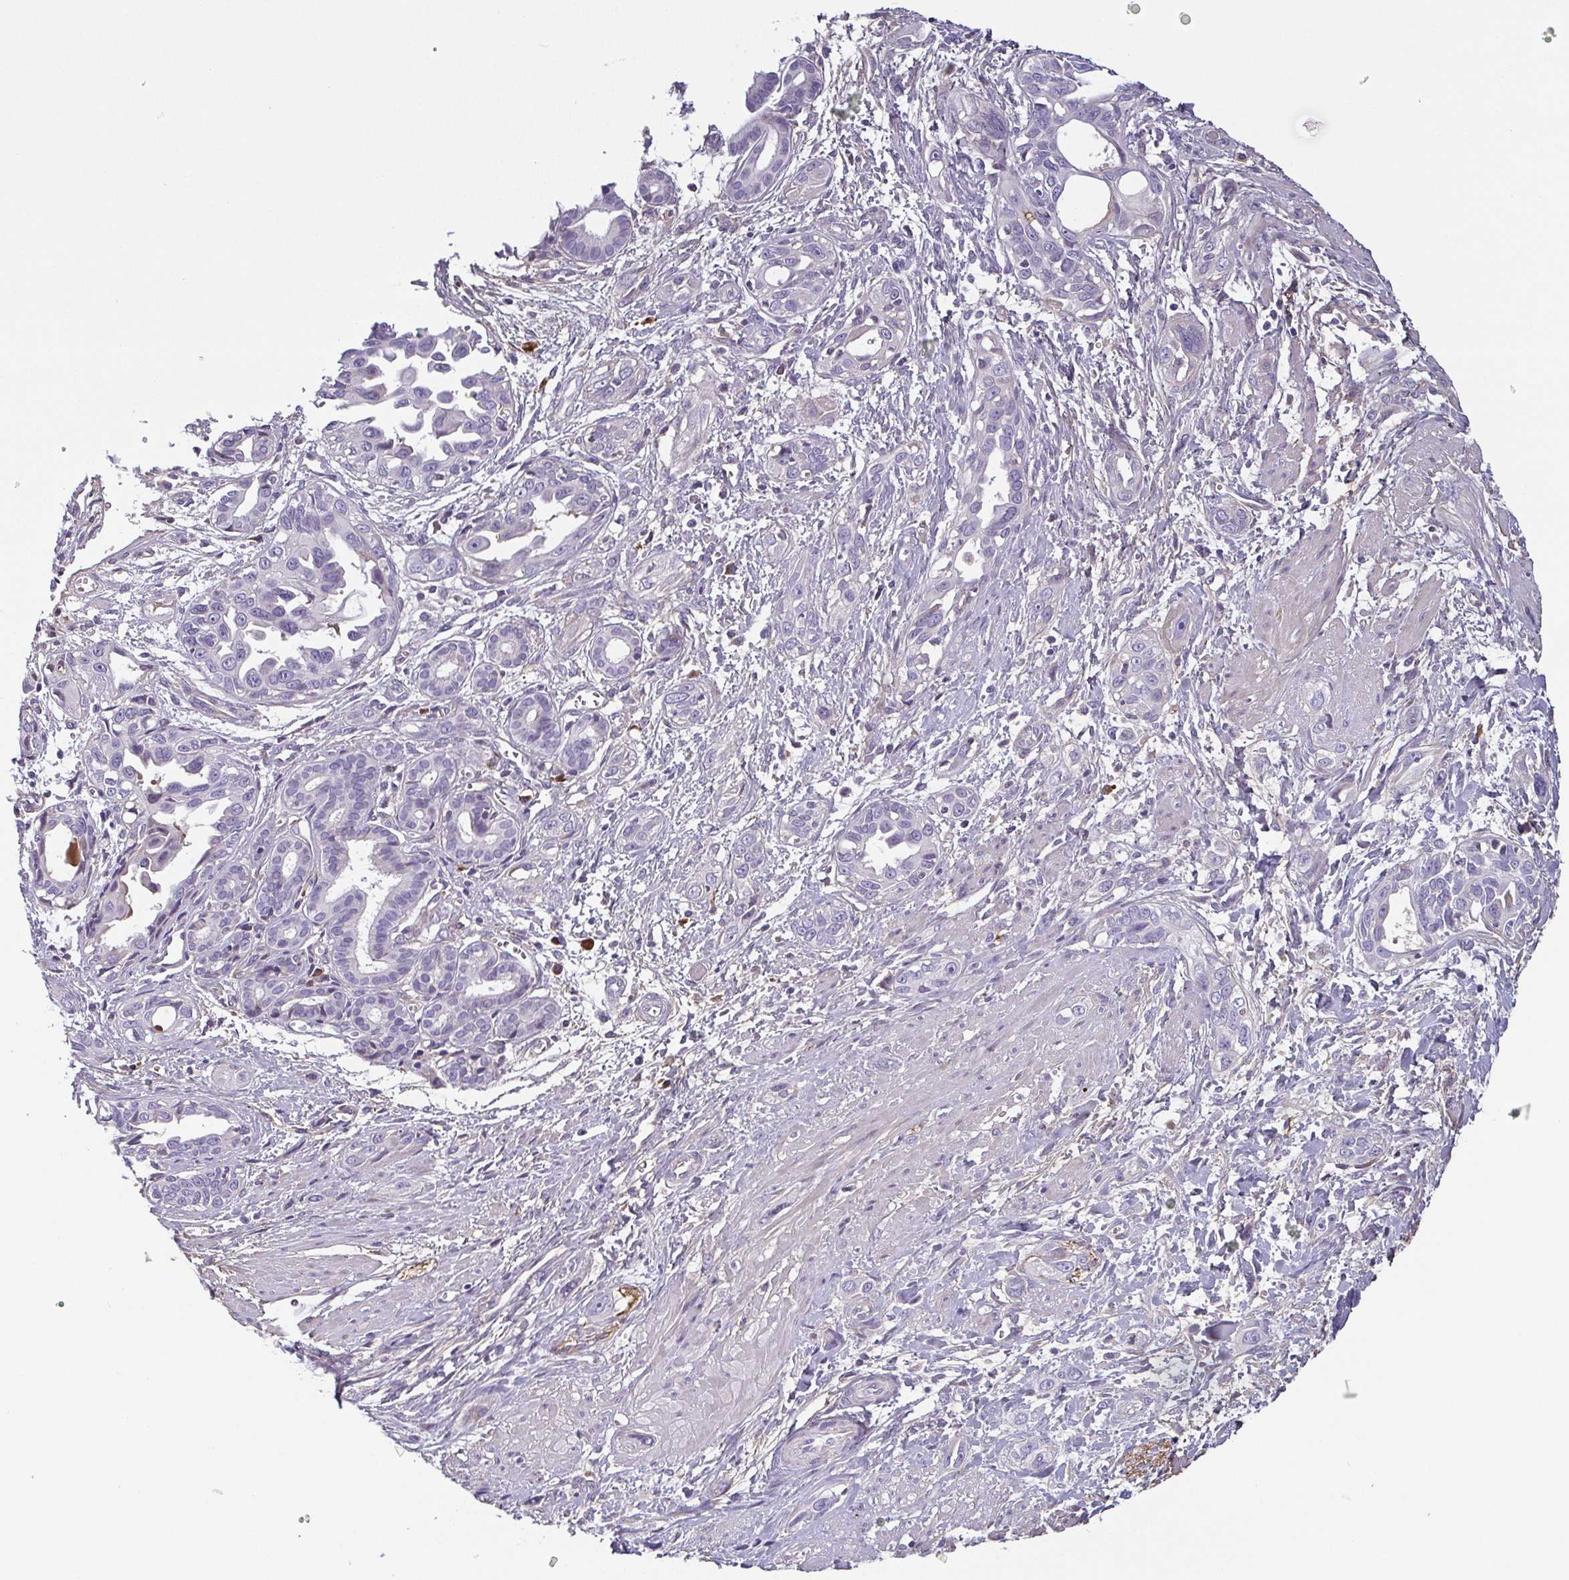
{"staining": {"intensity": "negative", "quantity": "none", "location": "none"}, "tissue": "pancreatic cancer", "cell_type": "Tumor cells", "image_type": "cancer", "snomed": [{"axis": "morphology", "description": "Adenocarcinoma, NOS"}, {"axis": "topography", "description": "Pancreas"}], "caption": "There is no significant expression in tumor cells of pancreatic cancer. (DAB IHC with hematoxylin counter stain).", "gene": "ECM1", "patient": {"sex": "female", "age": 55}}